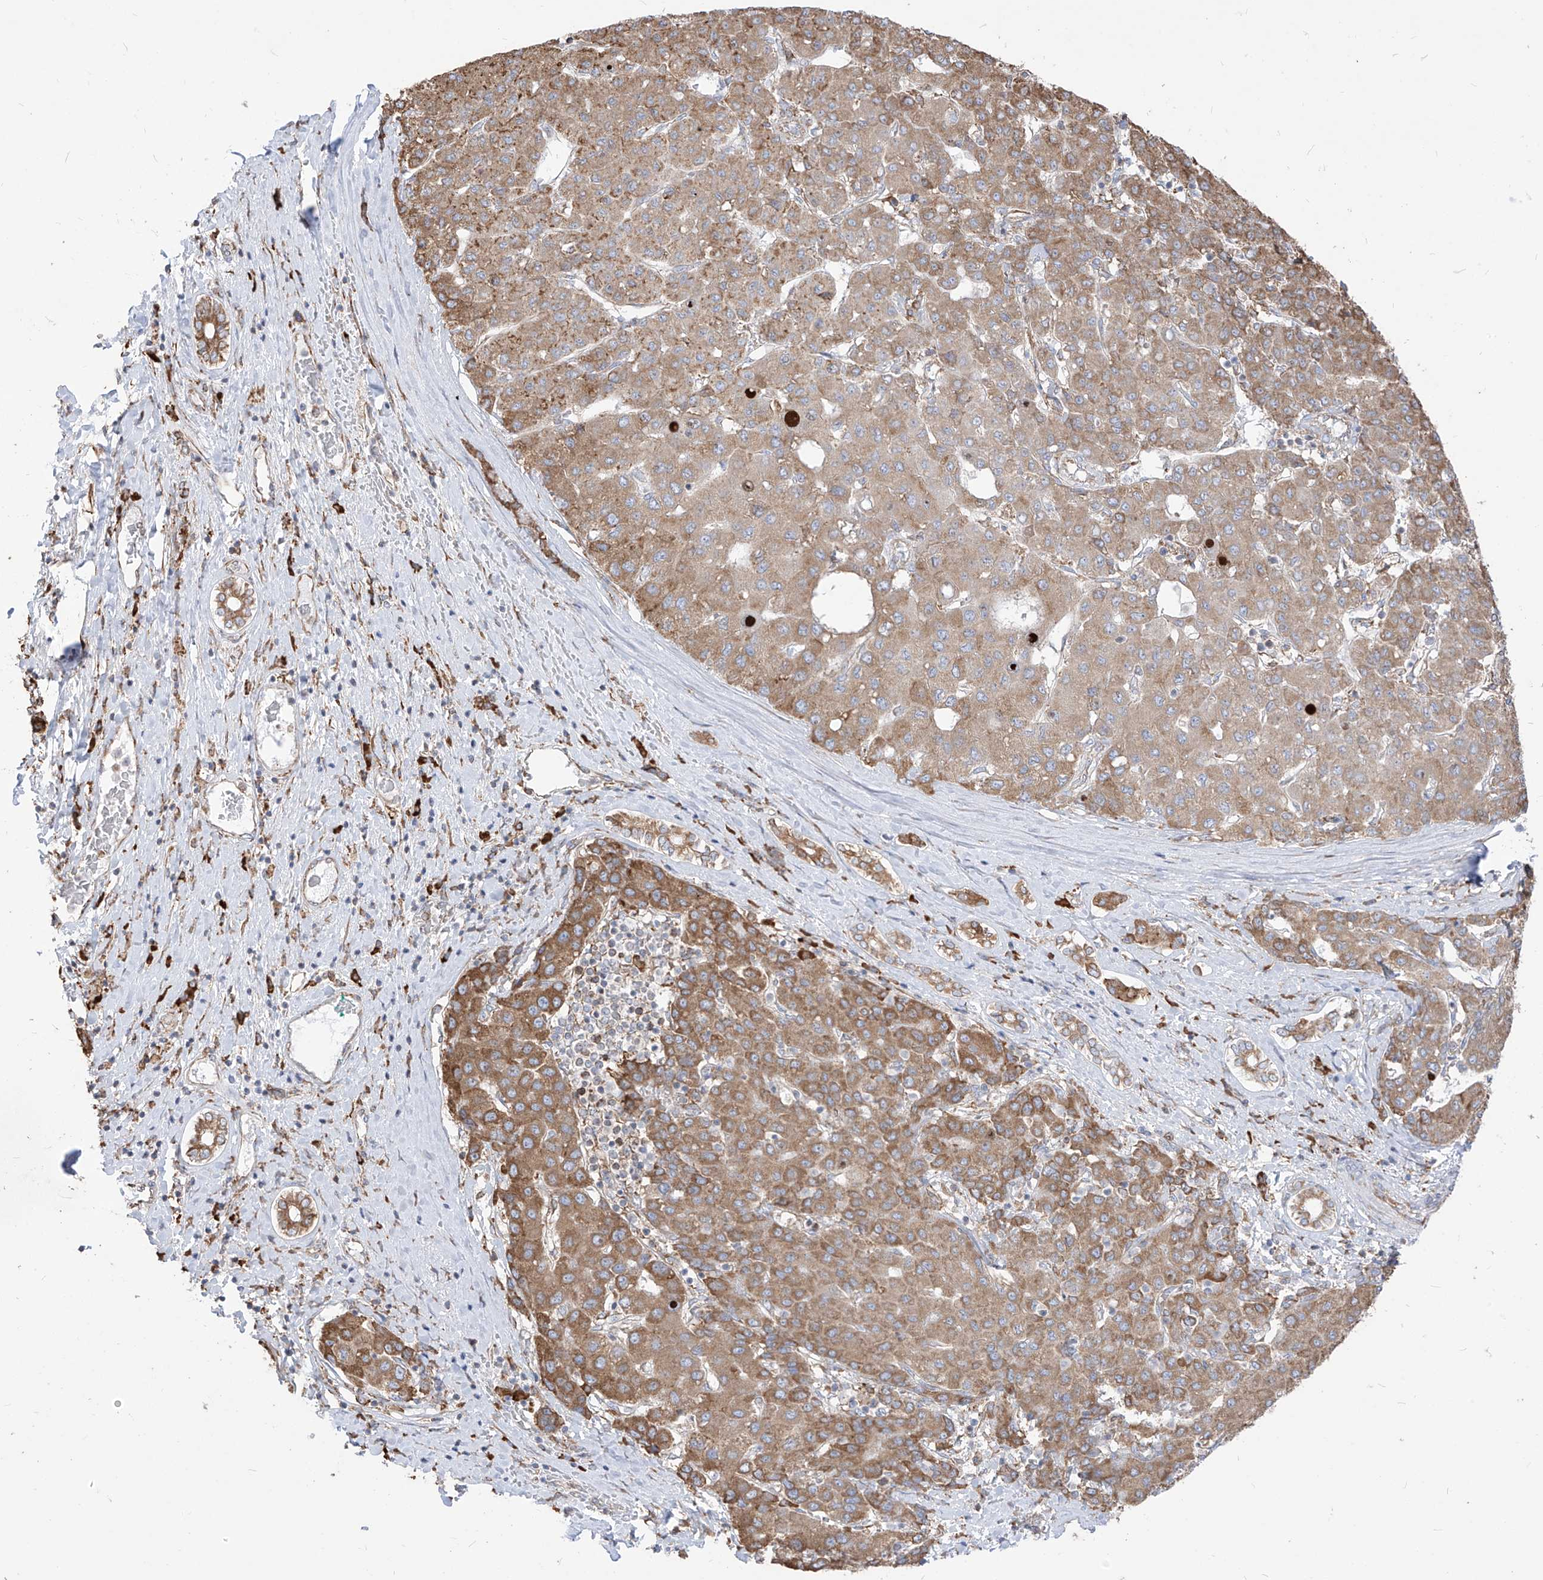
{"staining": {"intensity": "moderate", "quantity": "25%-75%", "location": "cytoplasmic/membranous"}, "tissue": "liver cancer", "cell_type": "Tumor cells", "image_type": "cancer", "snomed": [{"axis": "morphology", "description": "Carcinoma, Hepatocellular, NOS"}, {"axis": "topography", "description": "Liver"}], "caption": "Immunohistochemical staining of human liver cancer exhibits medium levels of moderate cytoplasmic/membranous positivity in about 25%-75% of tumor cells. (Brightfield microscopy of DAB IHC at high magnification).", "gene": "PDIA6", "patient": {"sex": "male", "age": 65}}